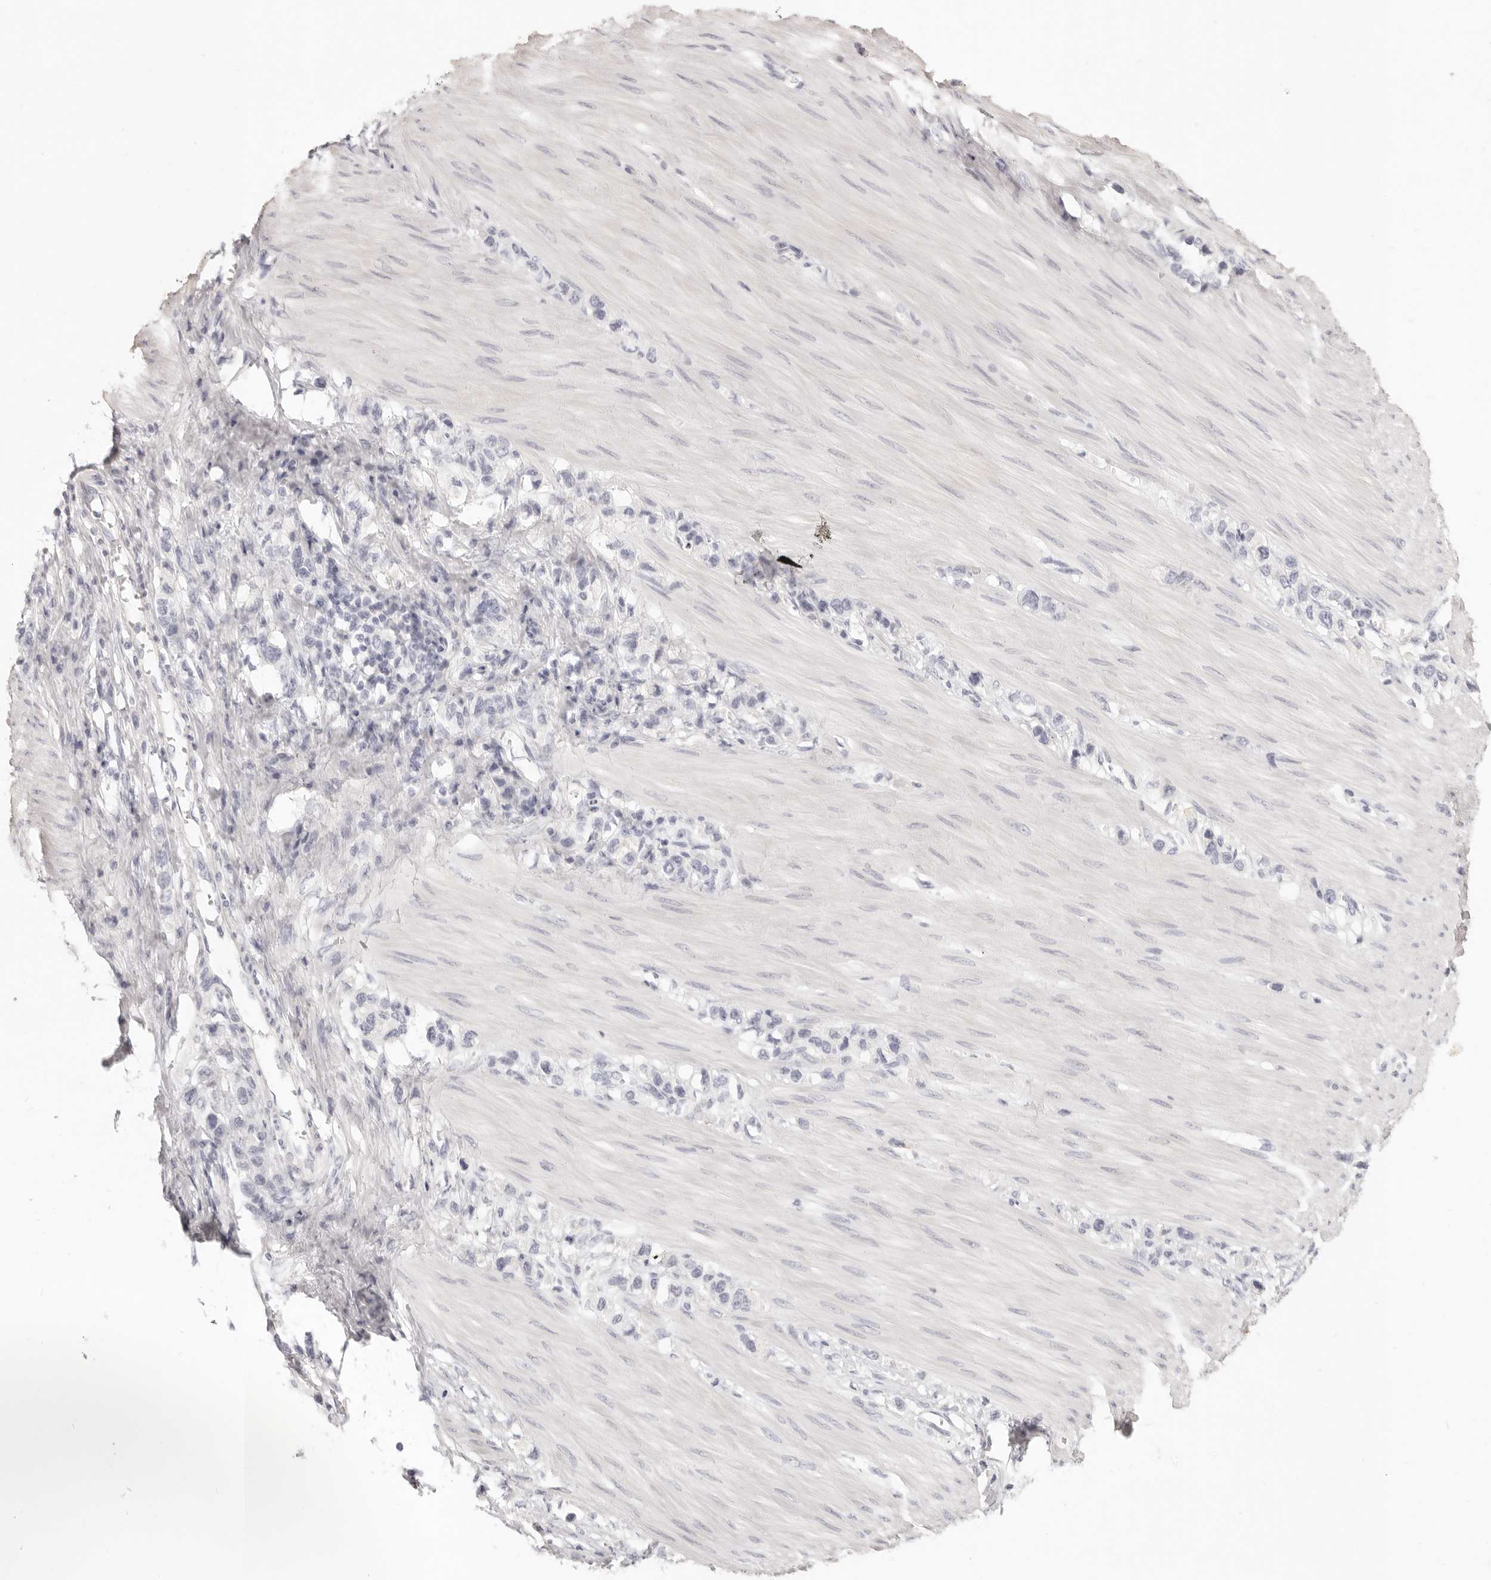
{"staining": {"intensity": "negative", "quantity": "none", "location": "none"}, "tissue": "stomach cancer", "cell_type": "Tumor cells", "image_type": "cancer", "snomed": [{"axis": "morphology", "description": "Adenocarcinoma, NOS"}, {"axis": "topography", "description": "Stomach"}], "caption": "An image of stomach adenocarcinoma stained for a protein exhibits no brown staining in tumor cells.", "gene": "FABP1", "patient": {"sex": "female", "age": 65}}